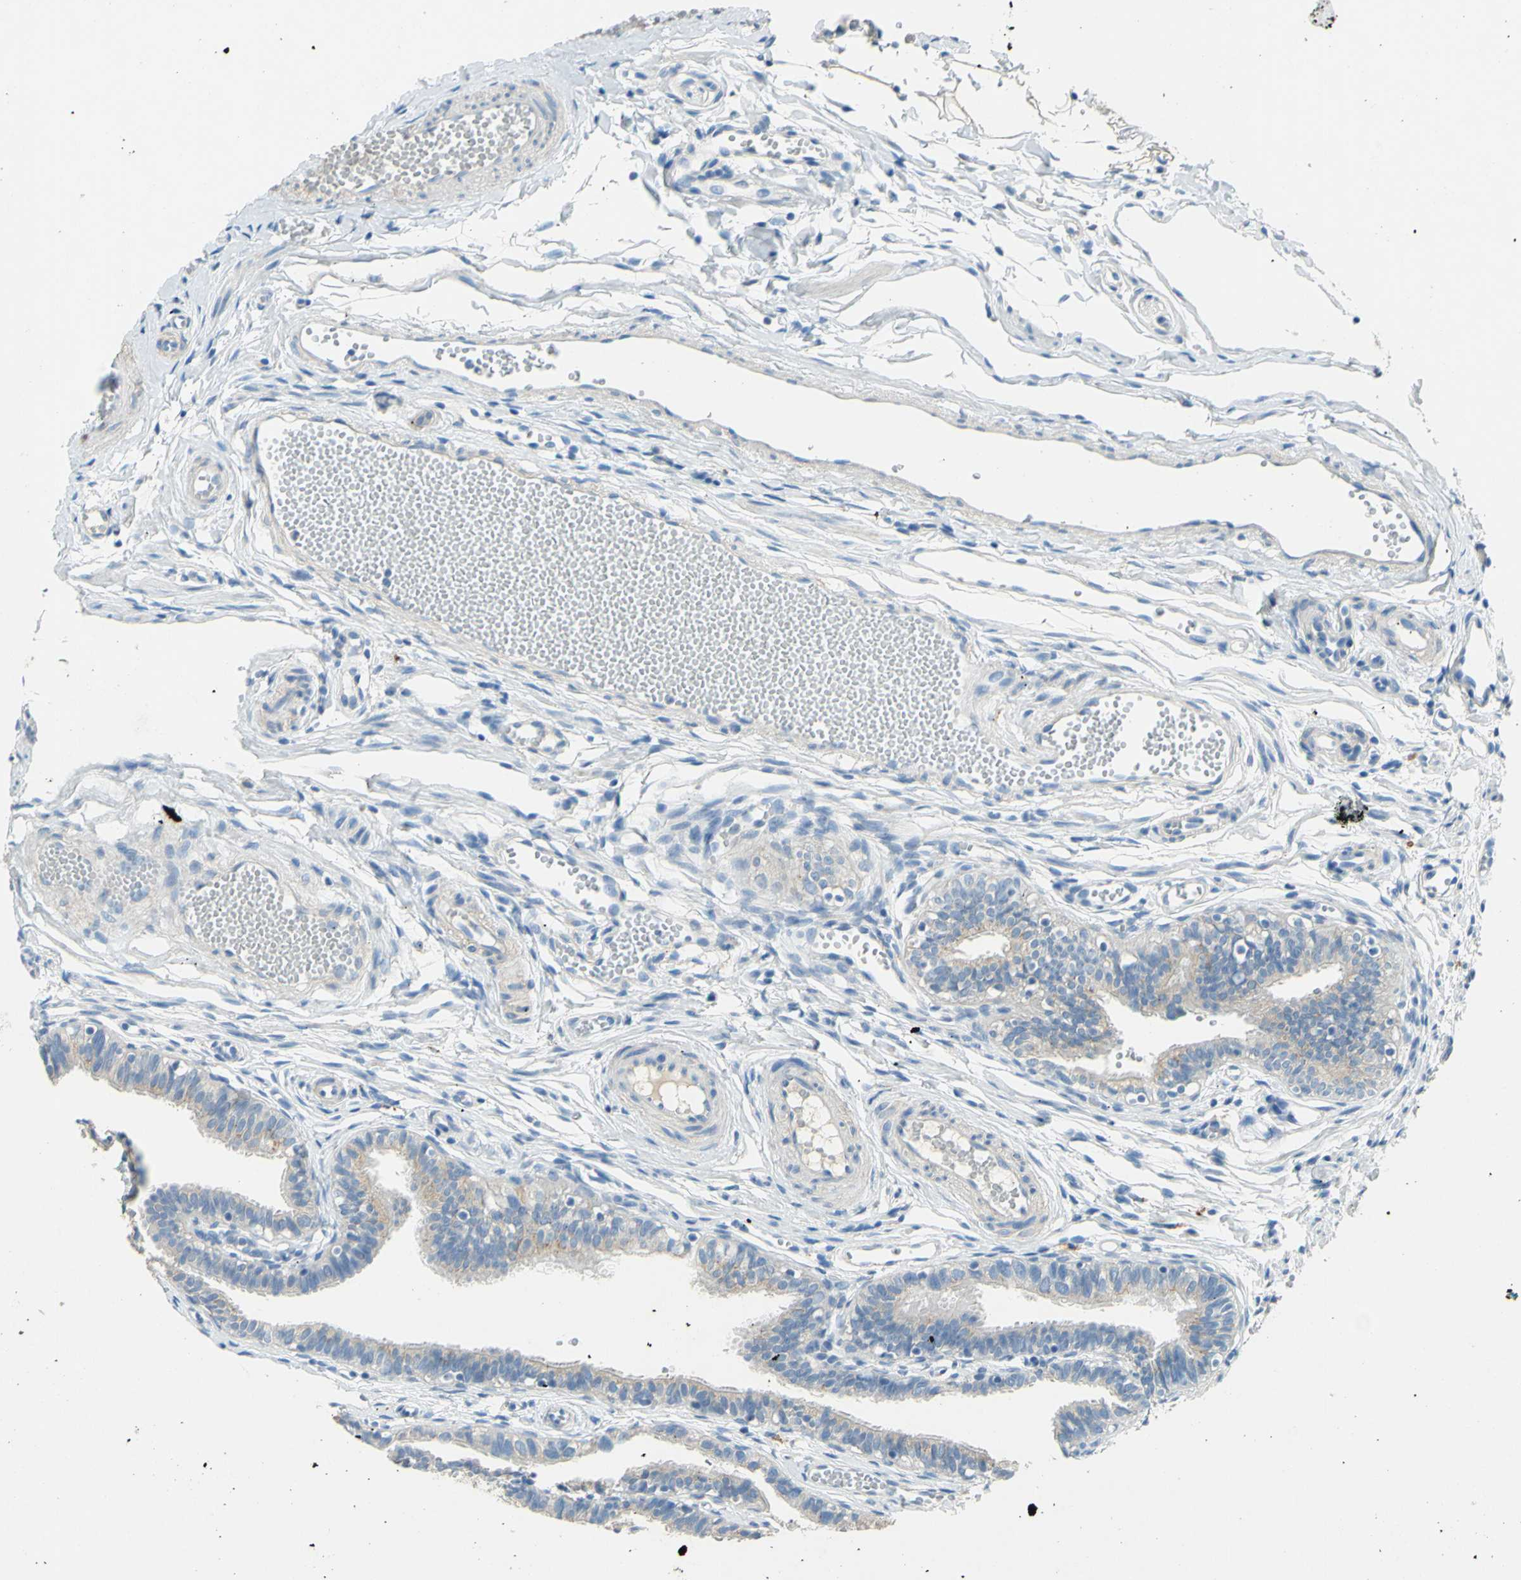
{"staining": {"intensity": "weak", "quantity": "25%-75%", "location": "cytoplasmic/membranous"}, "tissue": "fallopian tube", "cell_type": "Glandular cells", "image_type": "normal", "snomed": [{"axis": "morphology", "description": "Normal tissue, NOS"}, {"axis": "topography", "description": "Fallopian tube"}, {"axis": "topography", "description": "Placenta"}], "caption": "A high-resolution photomicrograph shows immunohistochemistry staining of normal fallopian tube, which displays weak cytoplasmic/membranous staining in approximately 25%-75% of glandular cells. The staining was performed using DAB (3,3'-diaminobenzidine) to visualize the protein expression in brown, while the nuclei were stained in blue with hematoxylin (Magnification: 20x).", "gene": "CDH10", "patient": {"sex": "female", "age": 34}}